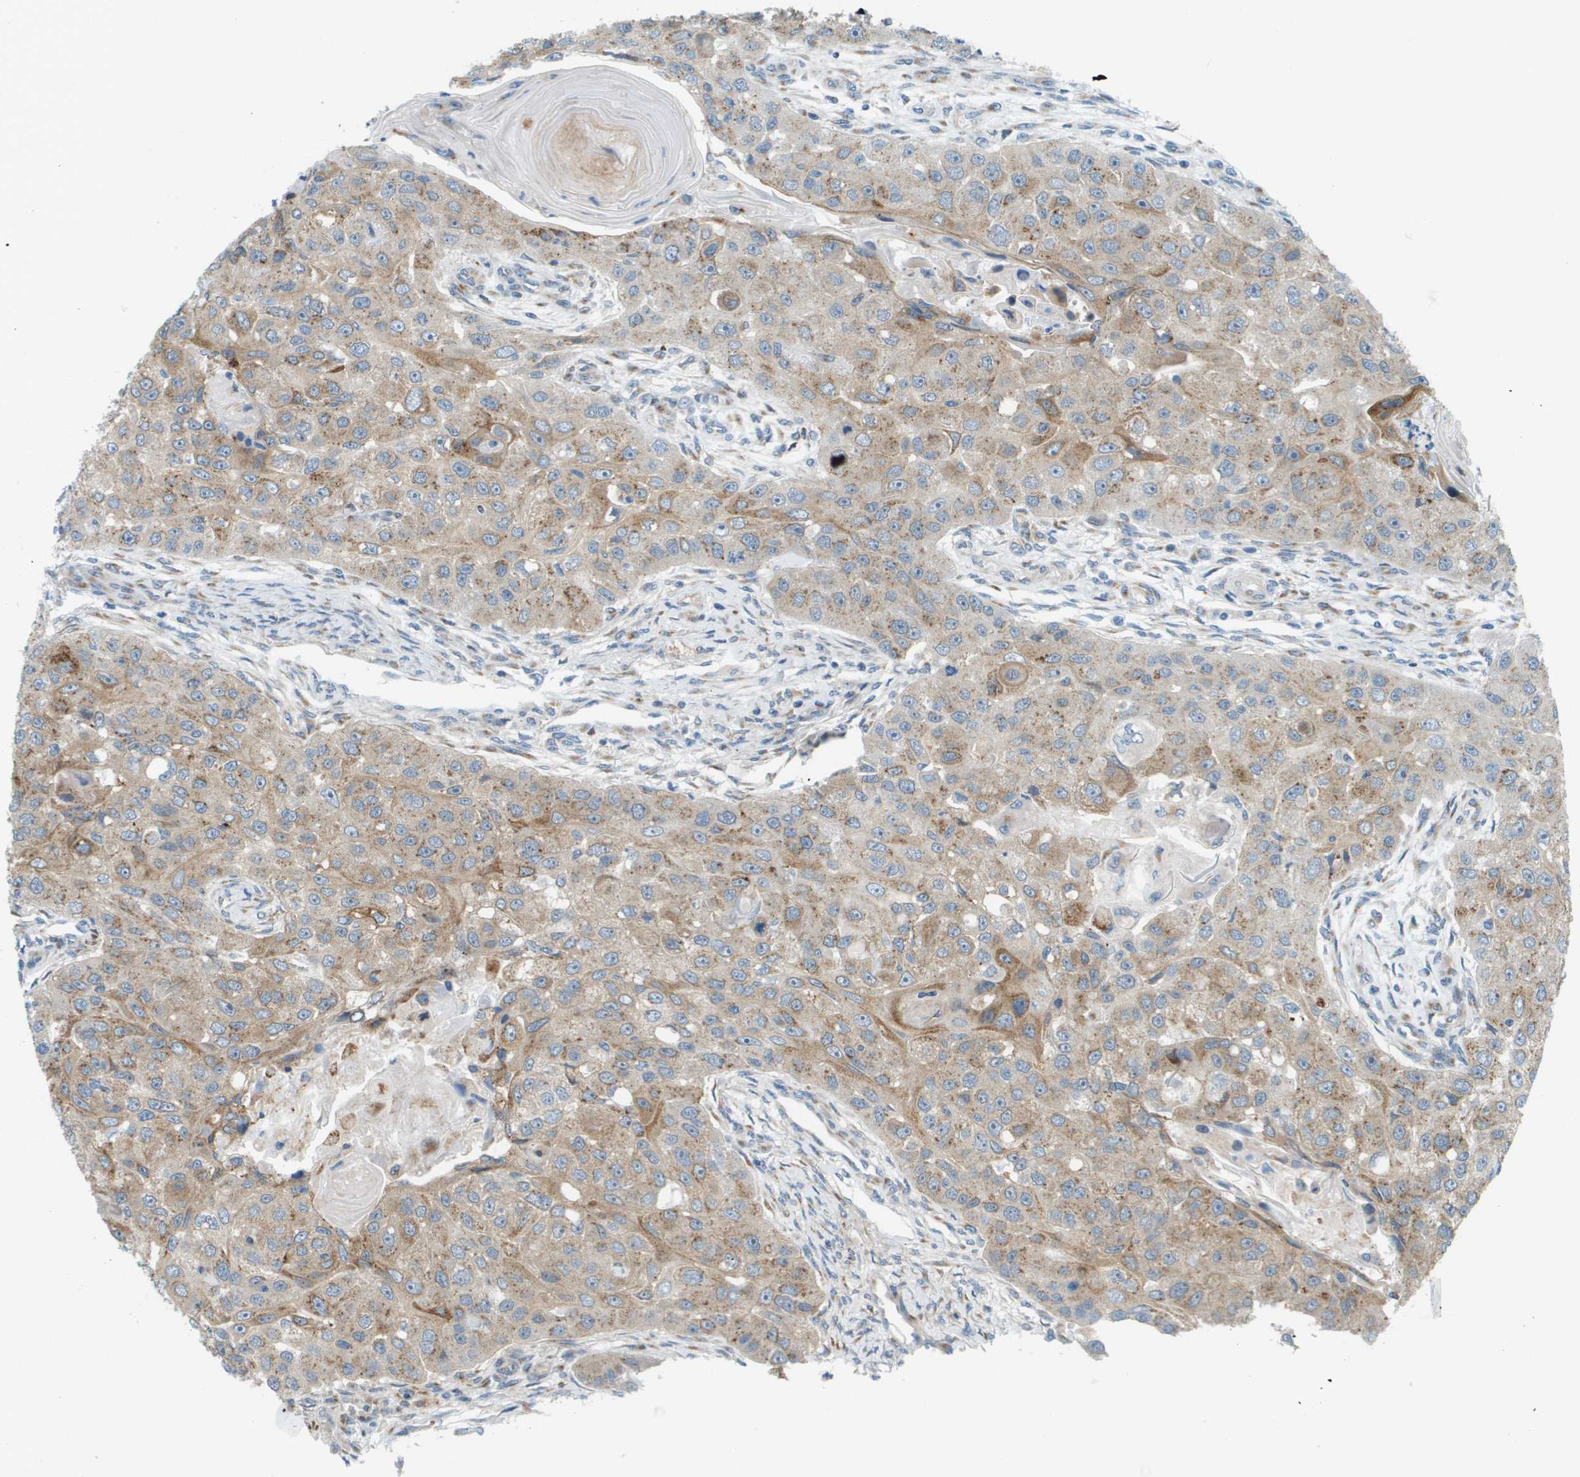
{"staining": {"intensity": "moderate", "quantity": ">75%", "location": "cytoplasmic/membranous"}, "tissue": "head and neck cancer", "cell_type": "Tumor cells", "image_type": "cancer", "snomed": [{"axis": "morphology", "description": "Normal tissue, NOS"}, {"axis": "morphology", "description": "Squamous cell carcinoma, NOS"}, {"axis": "topography", "description": "Skeletal muscle"}, {"axis": "topography", "description": "Head-Neck"}], "caption": "DAB immunohistochemical staining of human head and neck cancer (squamous cell carcinoma) shows moderate cytoplasmic/membranous protein staining in approximately >75% of tumor cells.", "gene": "ACBD3", "patient": {"sex": "male", "age": 51}}